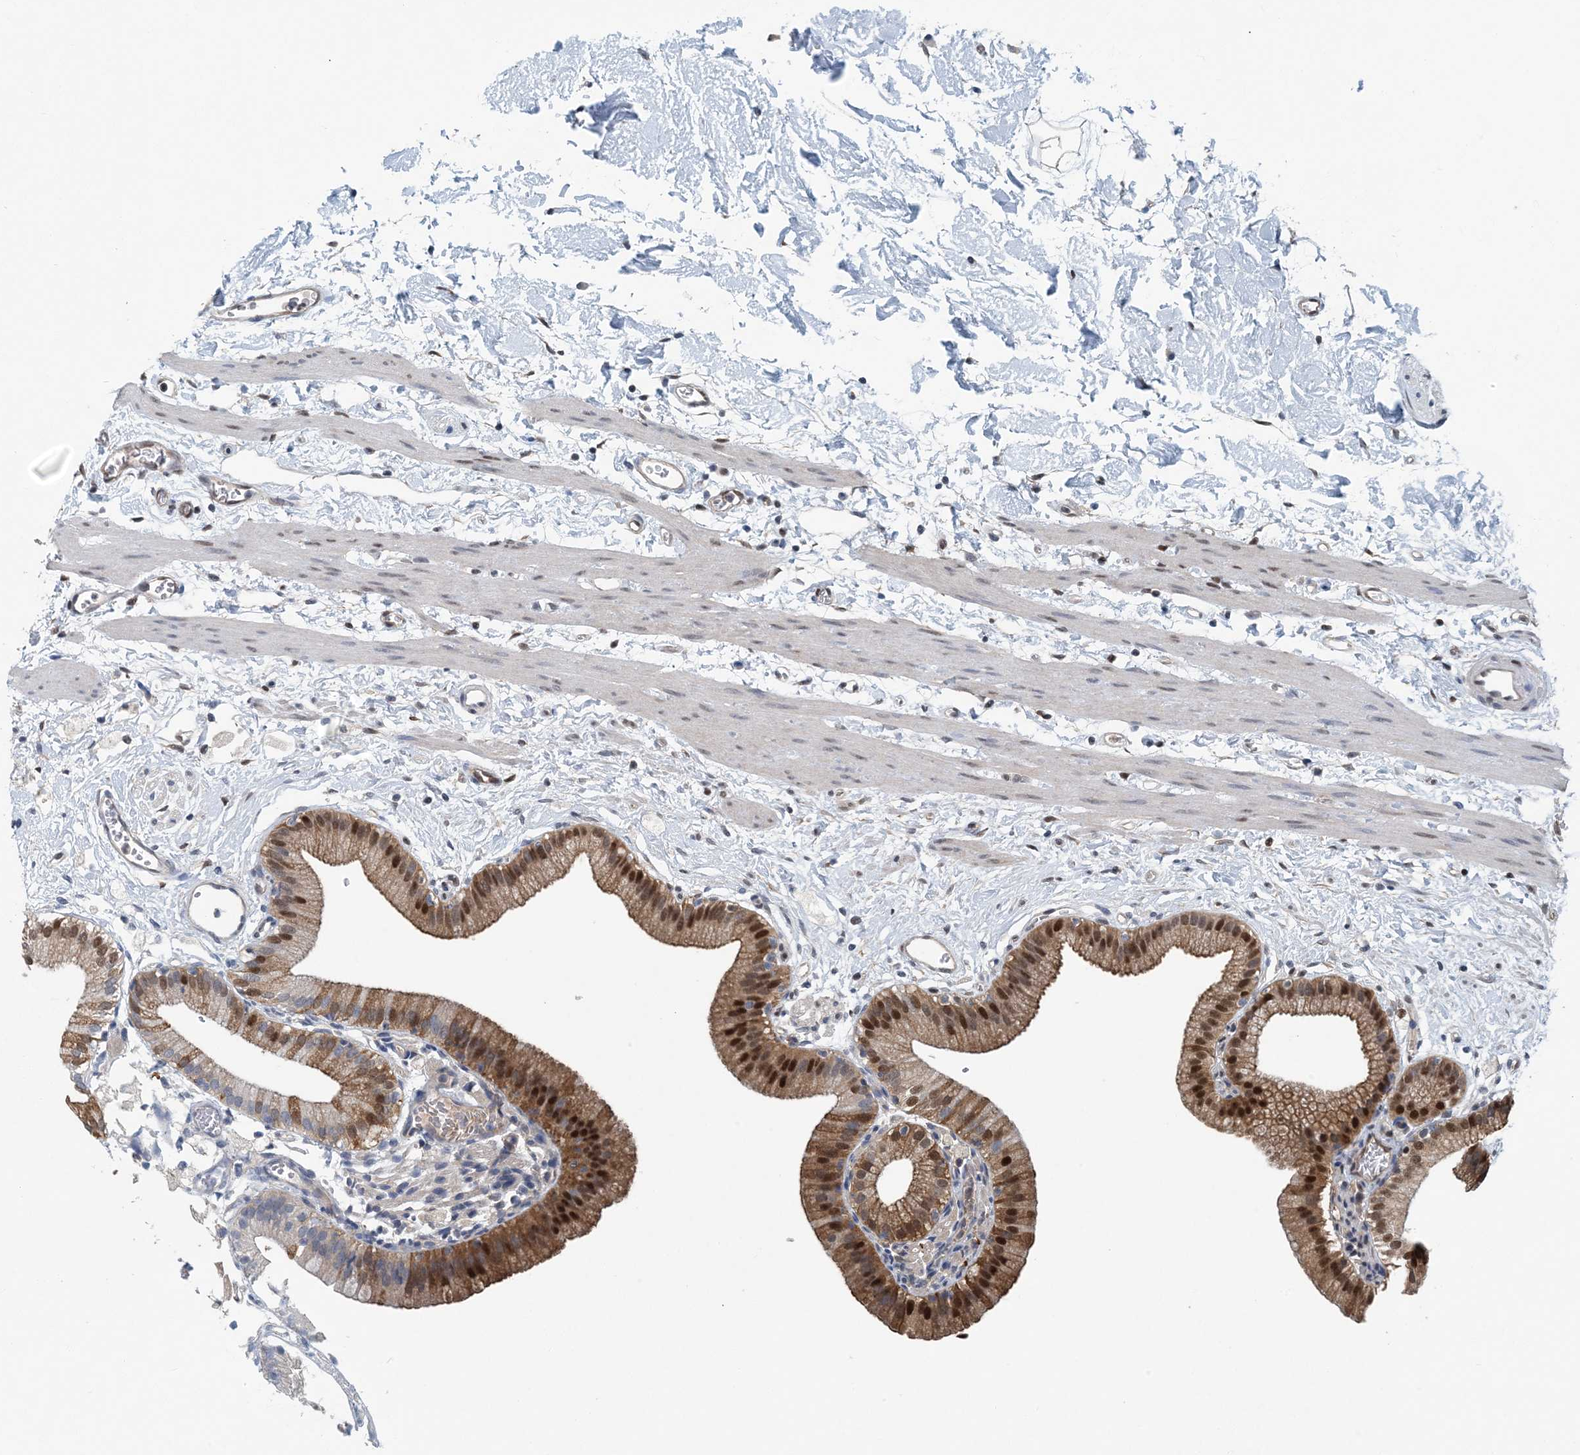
{"staining": {"intensity": "strong", "quantity": ">75%", "location": "cytoplasmic/membranous,nuclear"}, "tissue": "gallbladder", "cell_type": "Glandular cells", "image_type": "normal", "snomed": [{"axis": "morphology", "description": "Normal tissue, NOS"}, {"axis": "topography", "description": "Gallbladder"}], "caption": "Protein staining of benign gallbladder reveals strong cytoplasmic/membranous,nuclear positivity in approximately >75% of glandular cells.", "gene": "HIKESHI", "patient": {"sex": "male", "age": 55}}